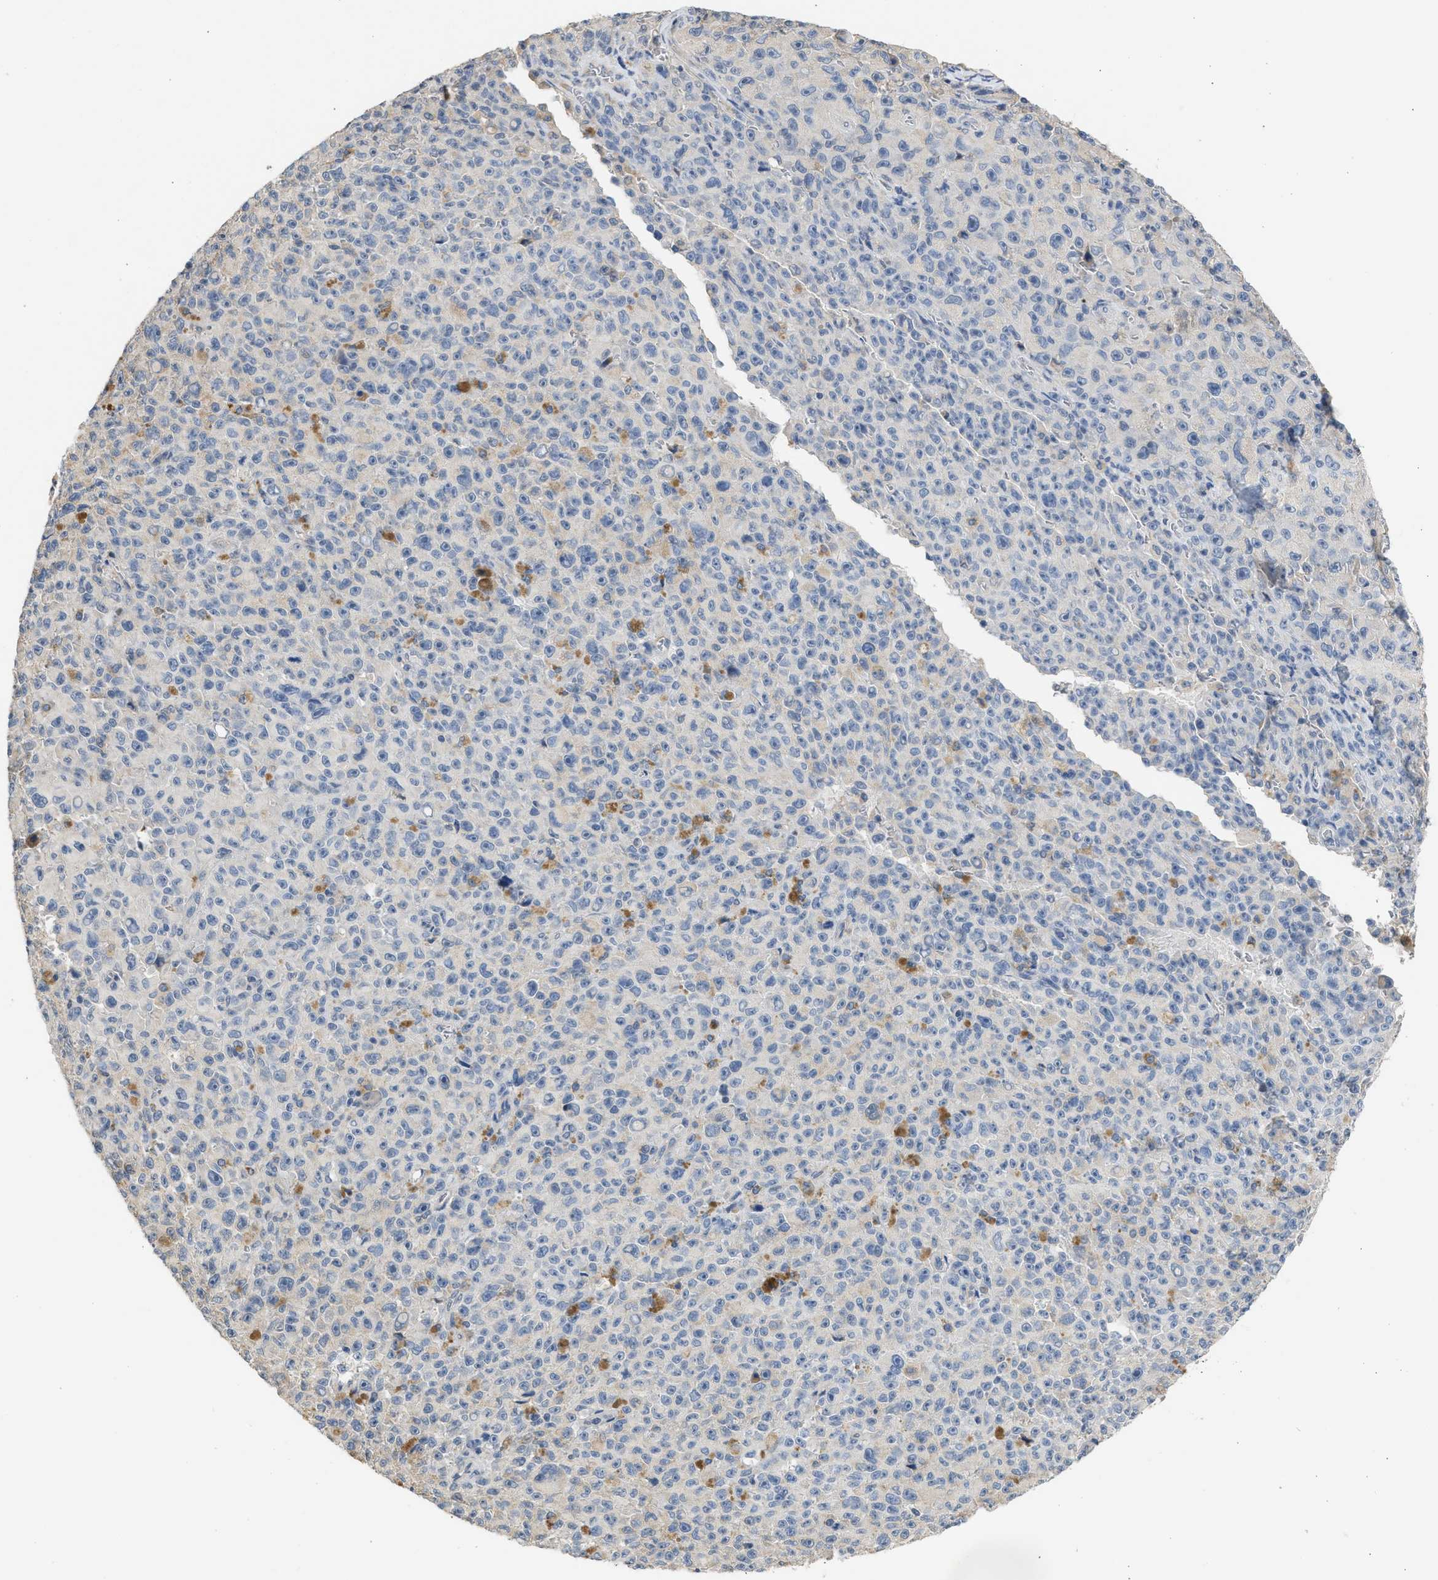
{"staining": {"intensity": "negative", "quantity": "none", "location": "none"}, "tissue": "melanoma", "cell_type": "Tumor cells", "image_type": "cancer", "snomed": [{"axis": "morphology", "description": "Malignant melanoma, NOS"}, {"axis": "topography", "description": "Skin"}], "caption": "Human melanoma stained for a protein using immunohistochemistry shows no expression in tumor cells.", "gene": "SULT2A1", "patient": {"sex": "female", "age": 82}}